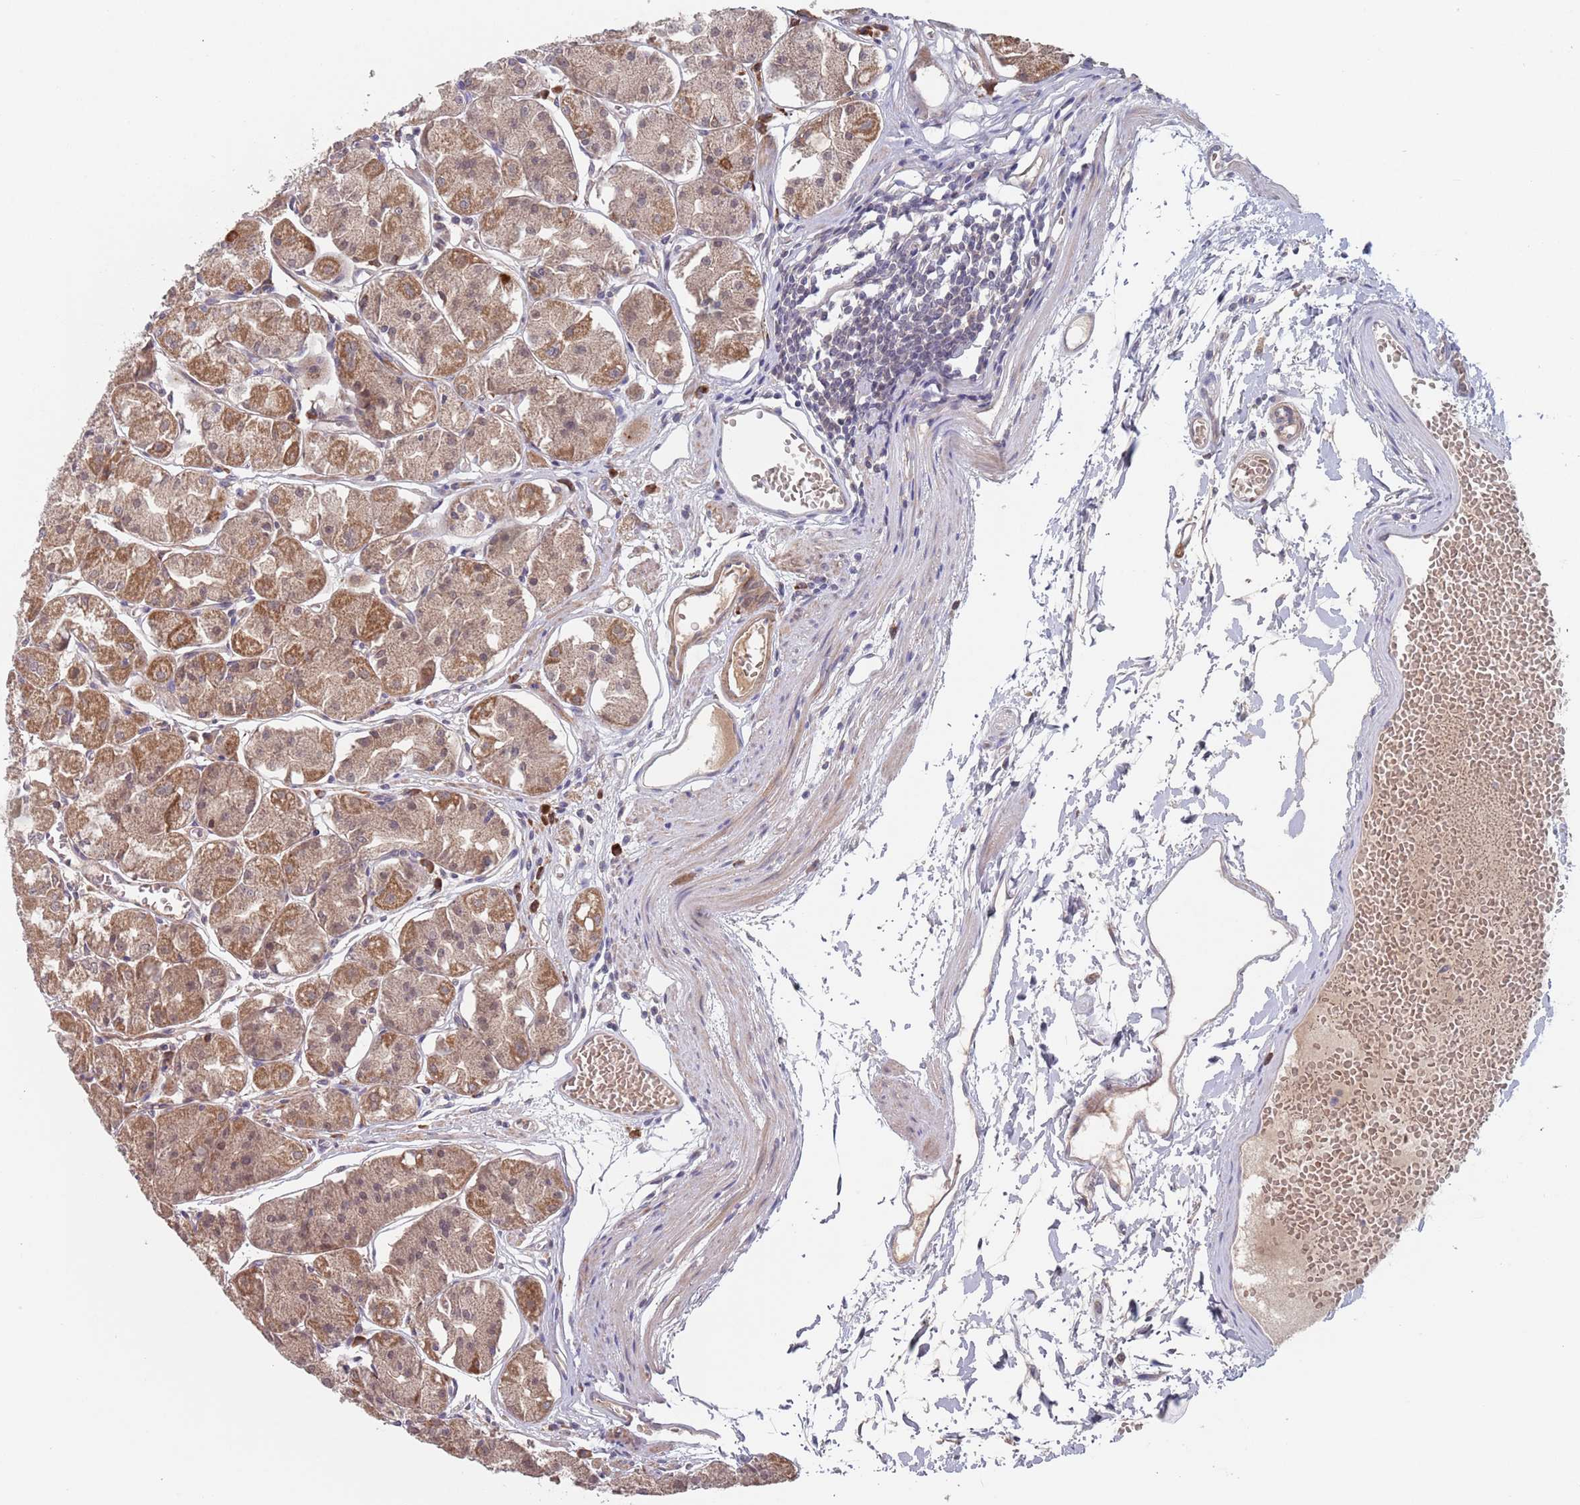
{"staining": {"intensity": "moderate", "quantity": ">75%", "location": "cytoplasmic/membranous"}, "tissue": "stomach", "cell_type": "Glandular cells", "image_type": "normal", "snomed": [{"axis": "morphology", "description": "Normal tissue, NOS"}, {"axis": "topography", "description": "Stomach"}], "caption": "This micrograph reveals benign stomach stained with IHC to label a protein in brown. The cytoplasmic/membranous of glandular cells show moderate positivity for the protein. Nuclei are counter-stained blue.", "gene": "ZNF140", "patient": {"sex": "male", "age": 55}}